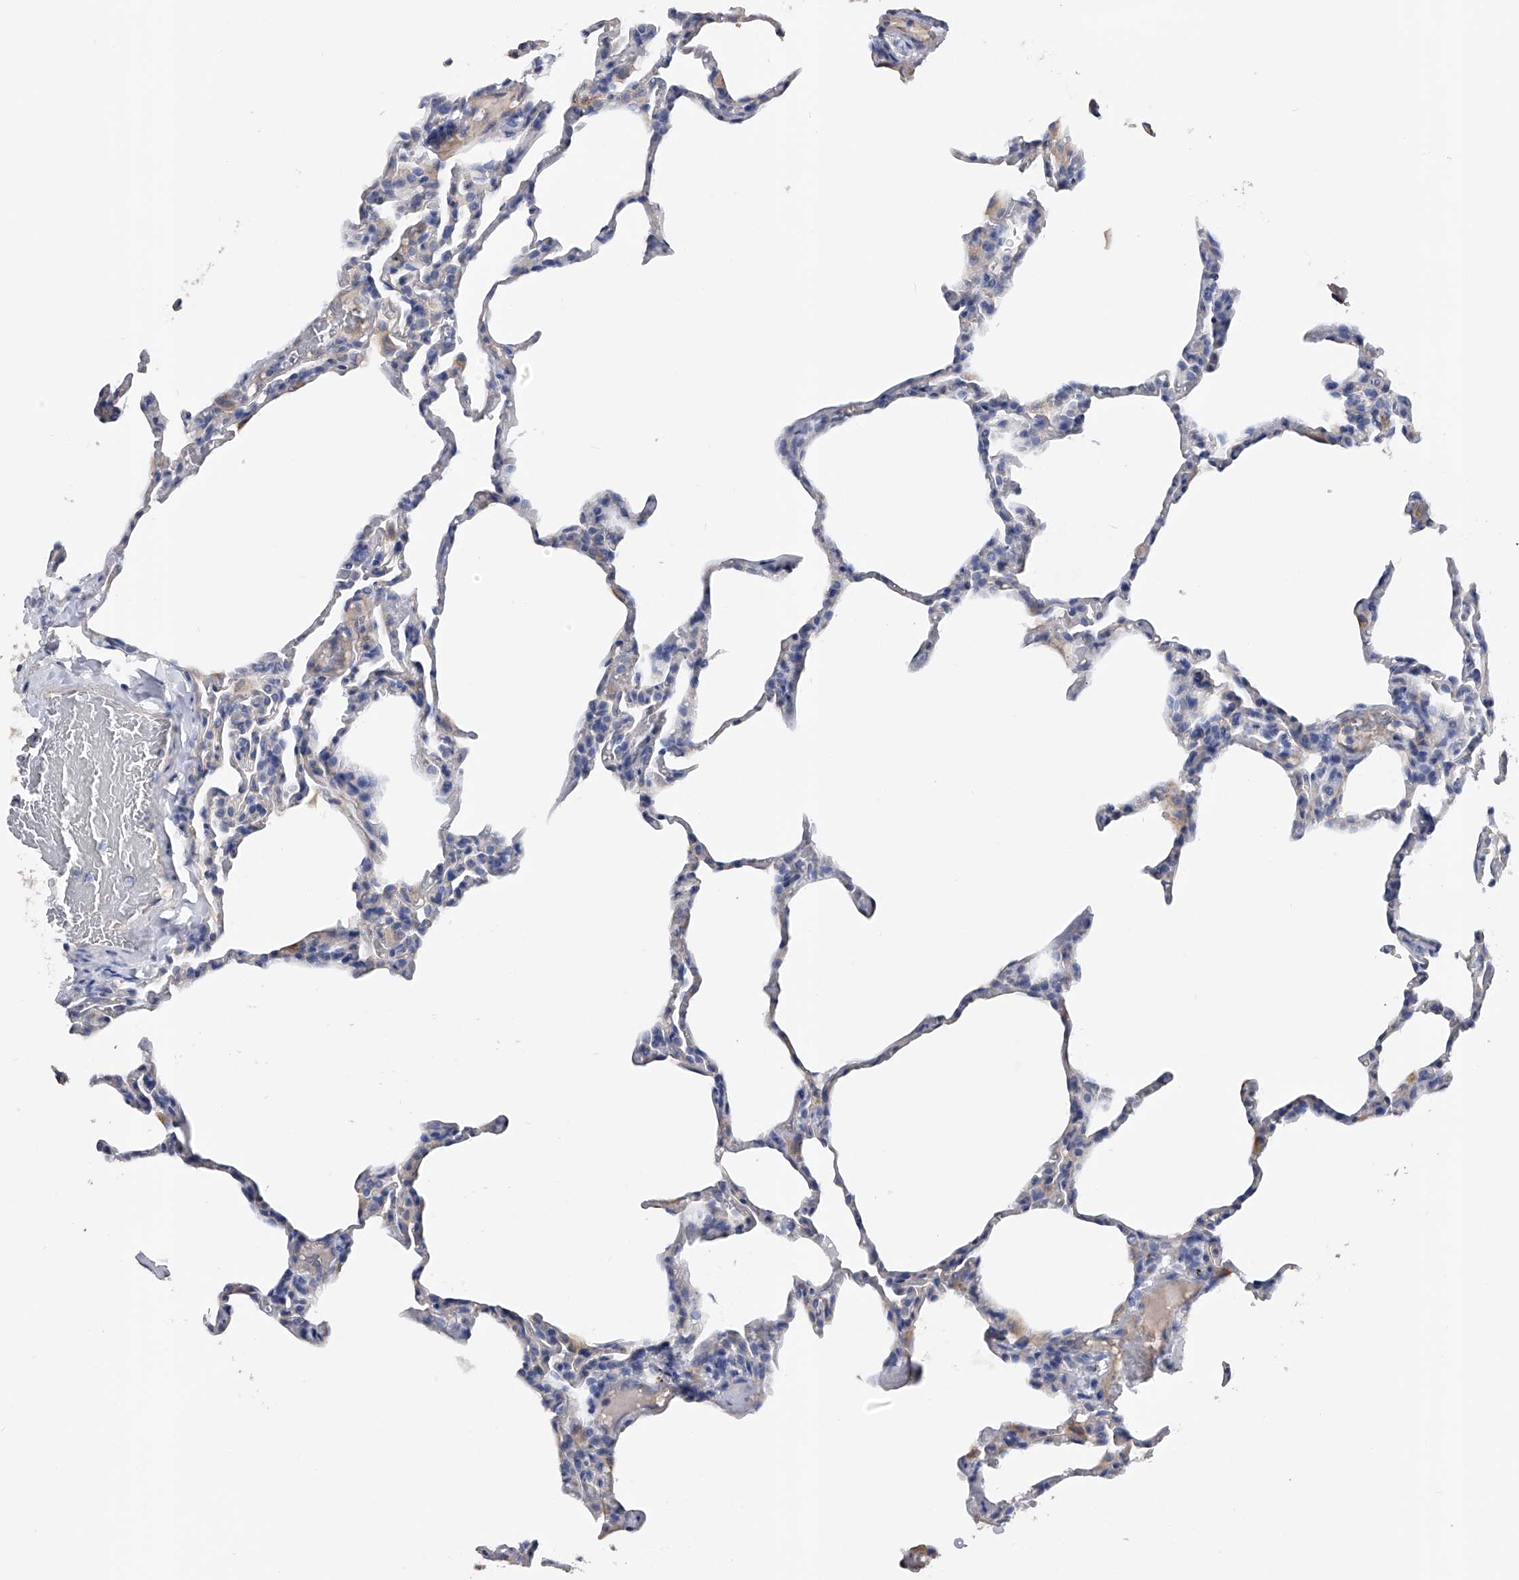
{"staining": {"intensity": "weak", "quantity": "<25%", "location": "cytoplasmic/membranous"}, "tissue": "lung", "cell_type": "Alveolar cells", "image_type": "normal", "snomed": [{"axis": "morphology", "description": "Normal tissue, NOS"}, {"axis": "topography", "description": "Lung"}], "caption": "This is an immunohistochemistry (IHC) histopathology image of unremarkable human lung. There is no expression in alveolar cells.", "gene": "RWDD2A", "patient": {"sex": "male", "age": 20}}